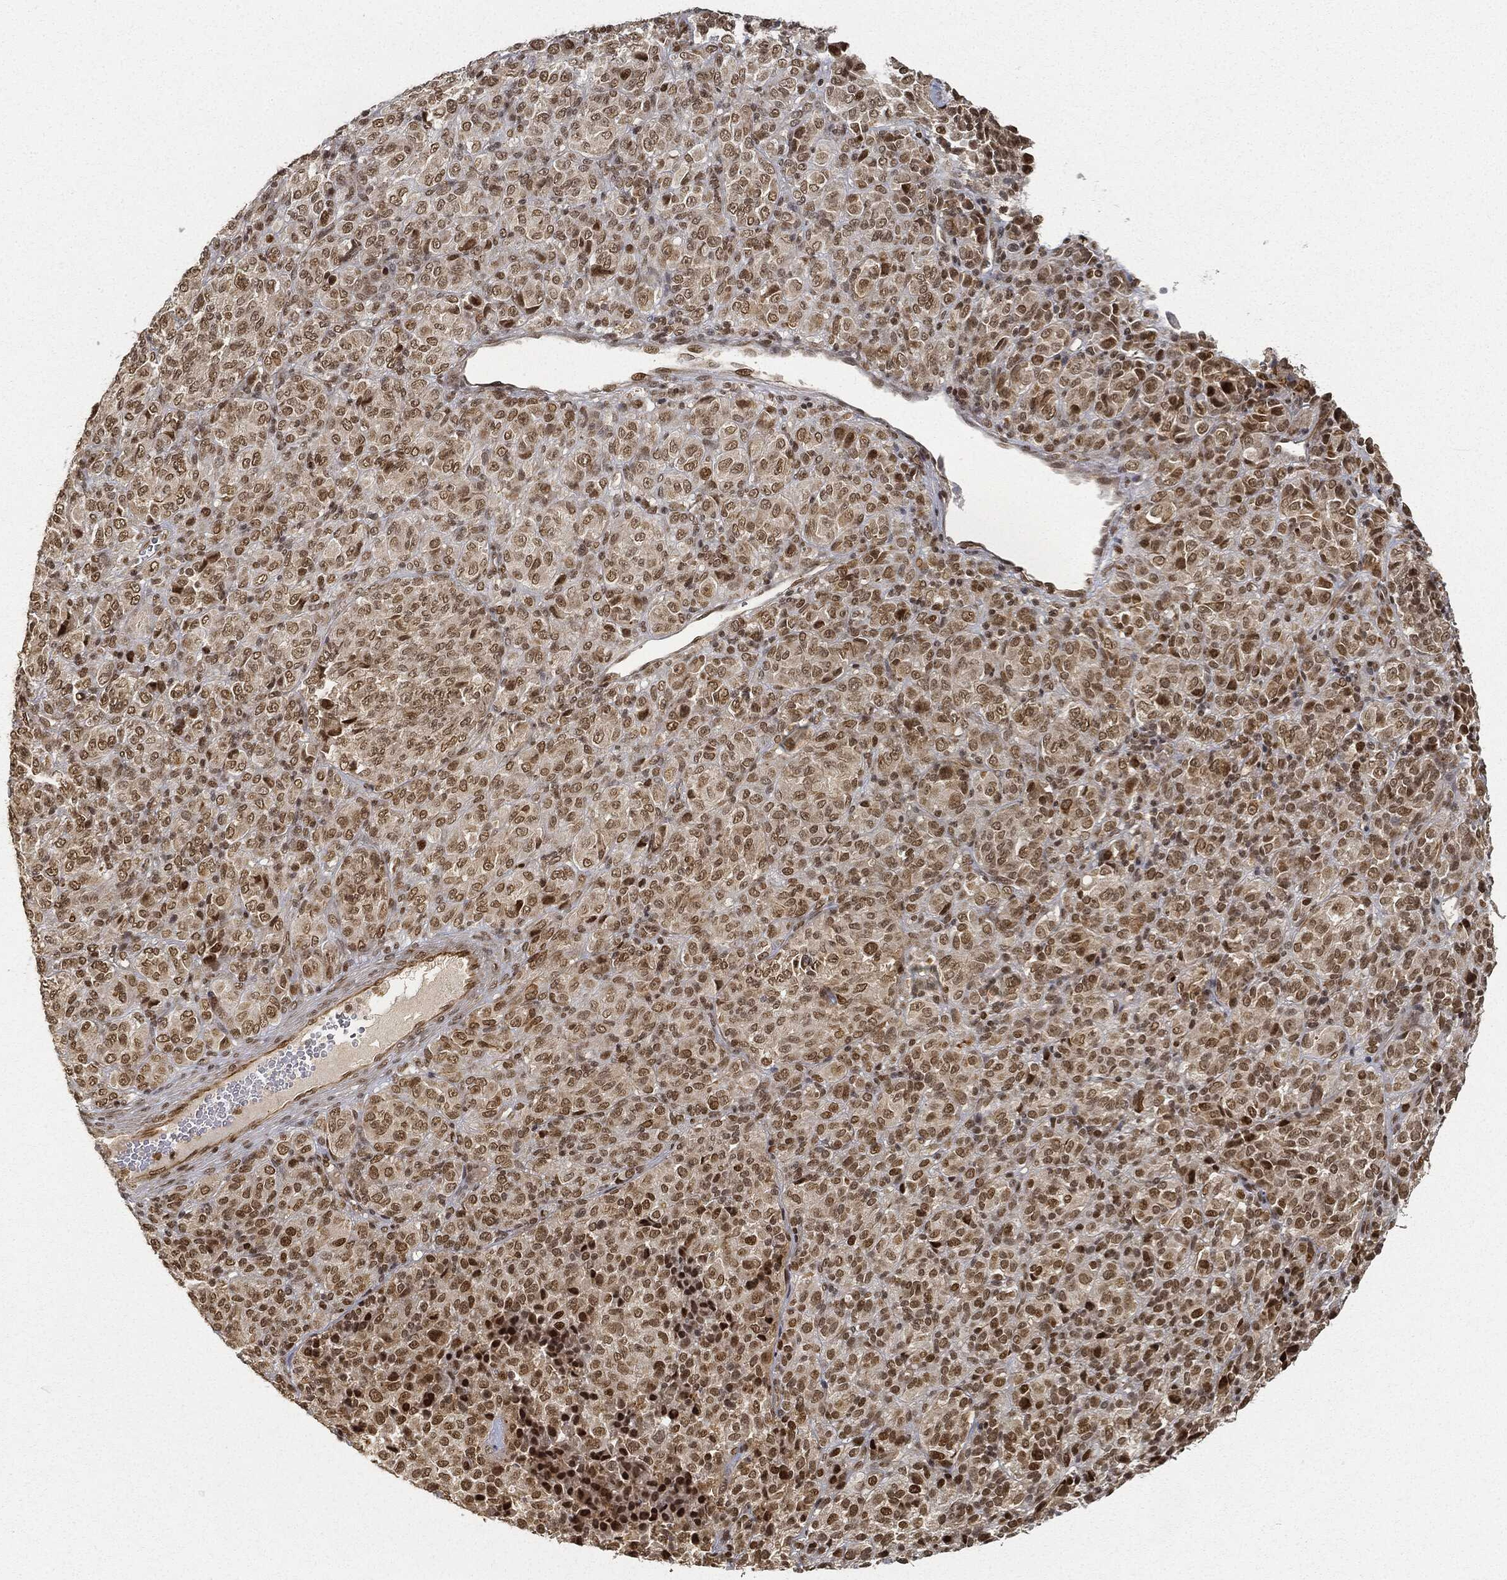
{"staining": {"intensity": "strong", "quantity": "<25%", "location": "nuclear"}, "tissue": "melanoma", "cell_type": "Tumor cells", "image_type": "cancer", "snomed": [{"axis": "morphology", "description": "Malignant melanoma, Metastatic site"}, {"axis": "topography", "description": "Brain"}], "caption": "Human malignant melanoma (metastatic site) stained with a brown dye shows strong nuclear positive staining in about <25% of tumor cells.", "gene": "CIB1", "patient": {"sex": "female", "age": 56}}